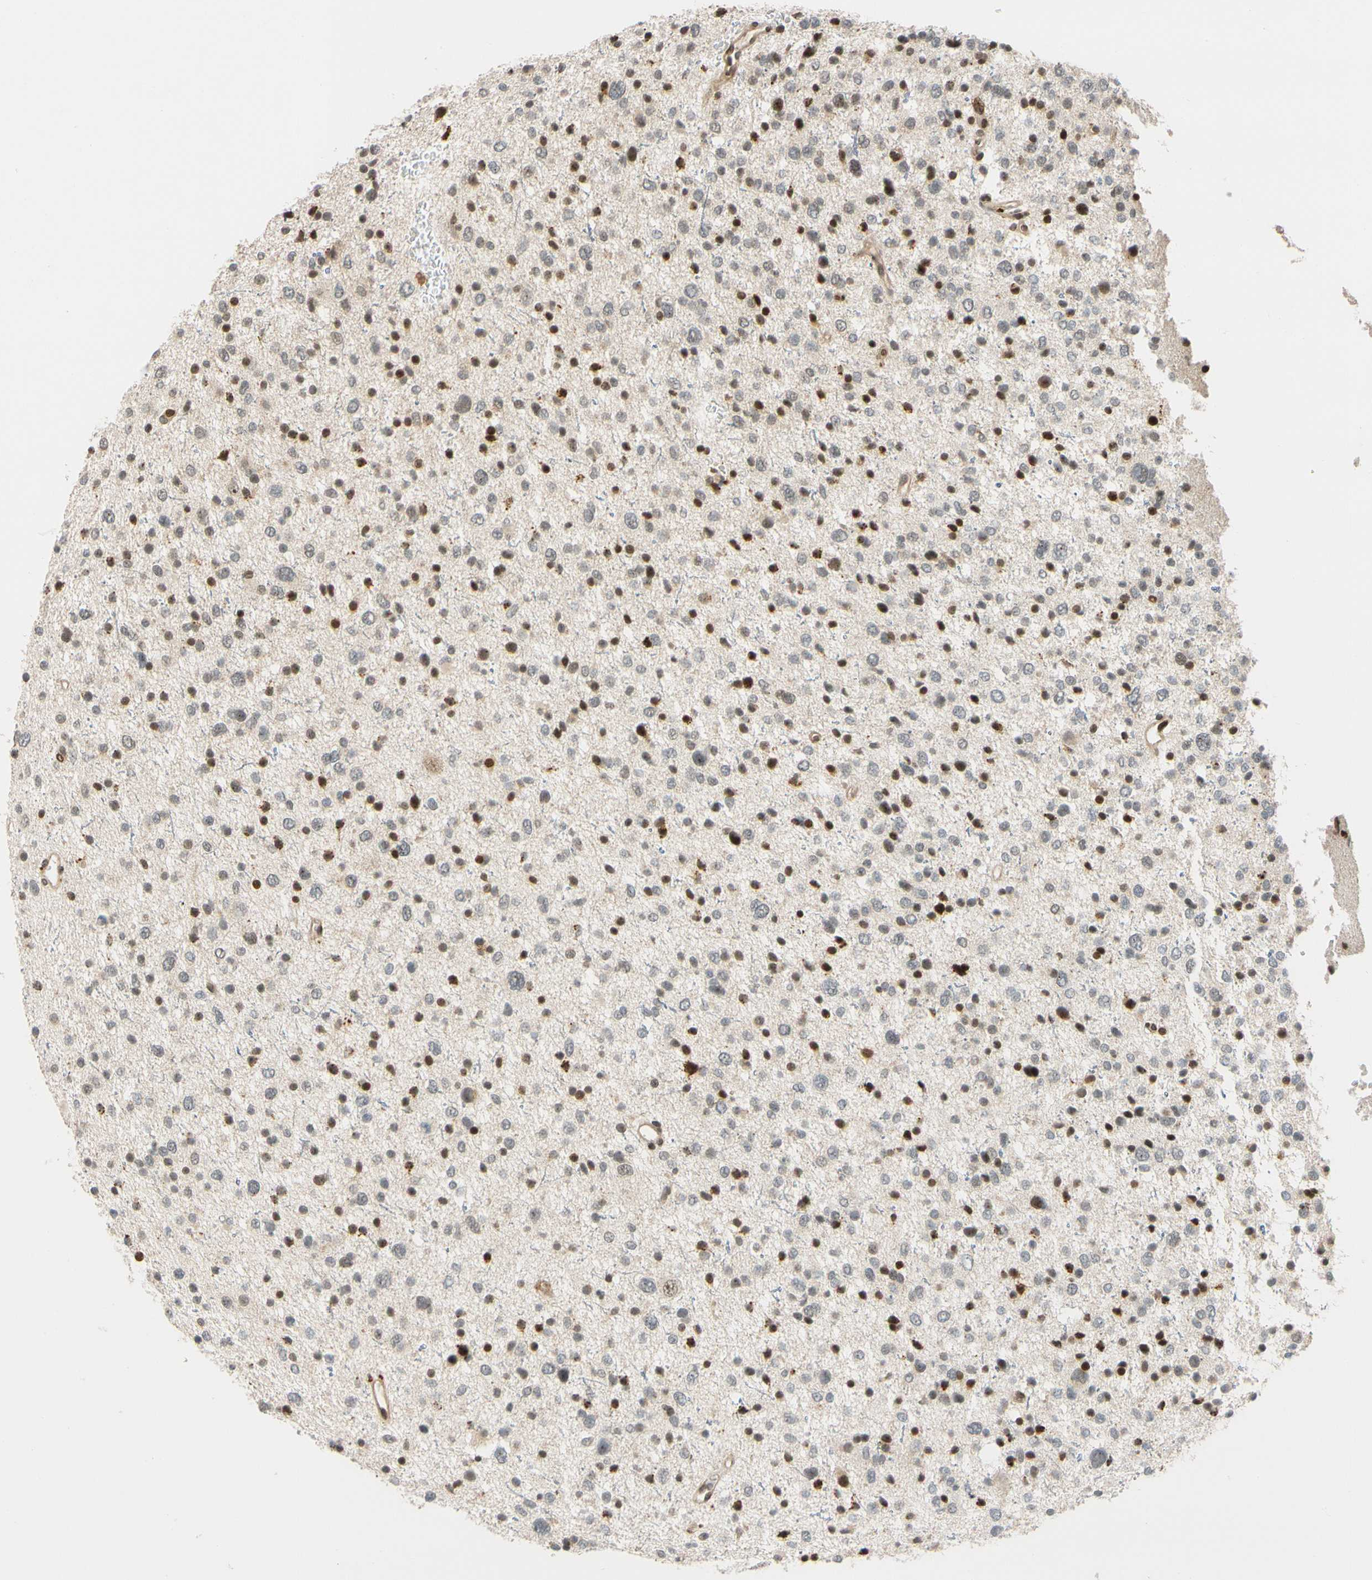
{"staining": {"intensity": "strong", "quantity": "25%-75%", "location": "nuclear"}, "tissue": "glioma", "cell_type": "Tumor cells", "image_type": "cancer", "snomed": [{"axis": "morphology", "description": "Glioma, malignant, Low grade"}, {"axis": "topography", "description": "Brain"}], "caption": "Tumor cells display strong nuclear staining in about 25%-75% of cells in malignant glioma (low-grade). (Brightfield microscopy of DAB IHC at high magnification).", "gene": "CDK7", "patient": {"sex": "female", "age": 37}}